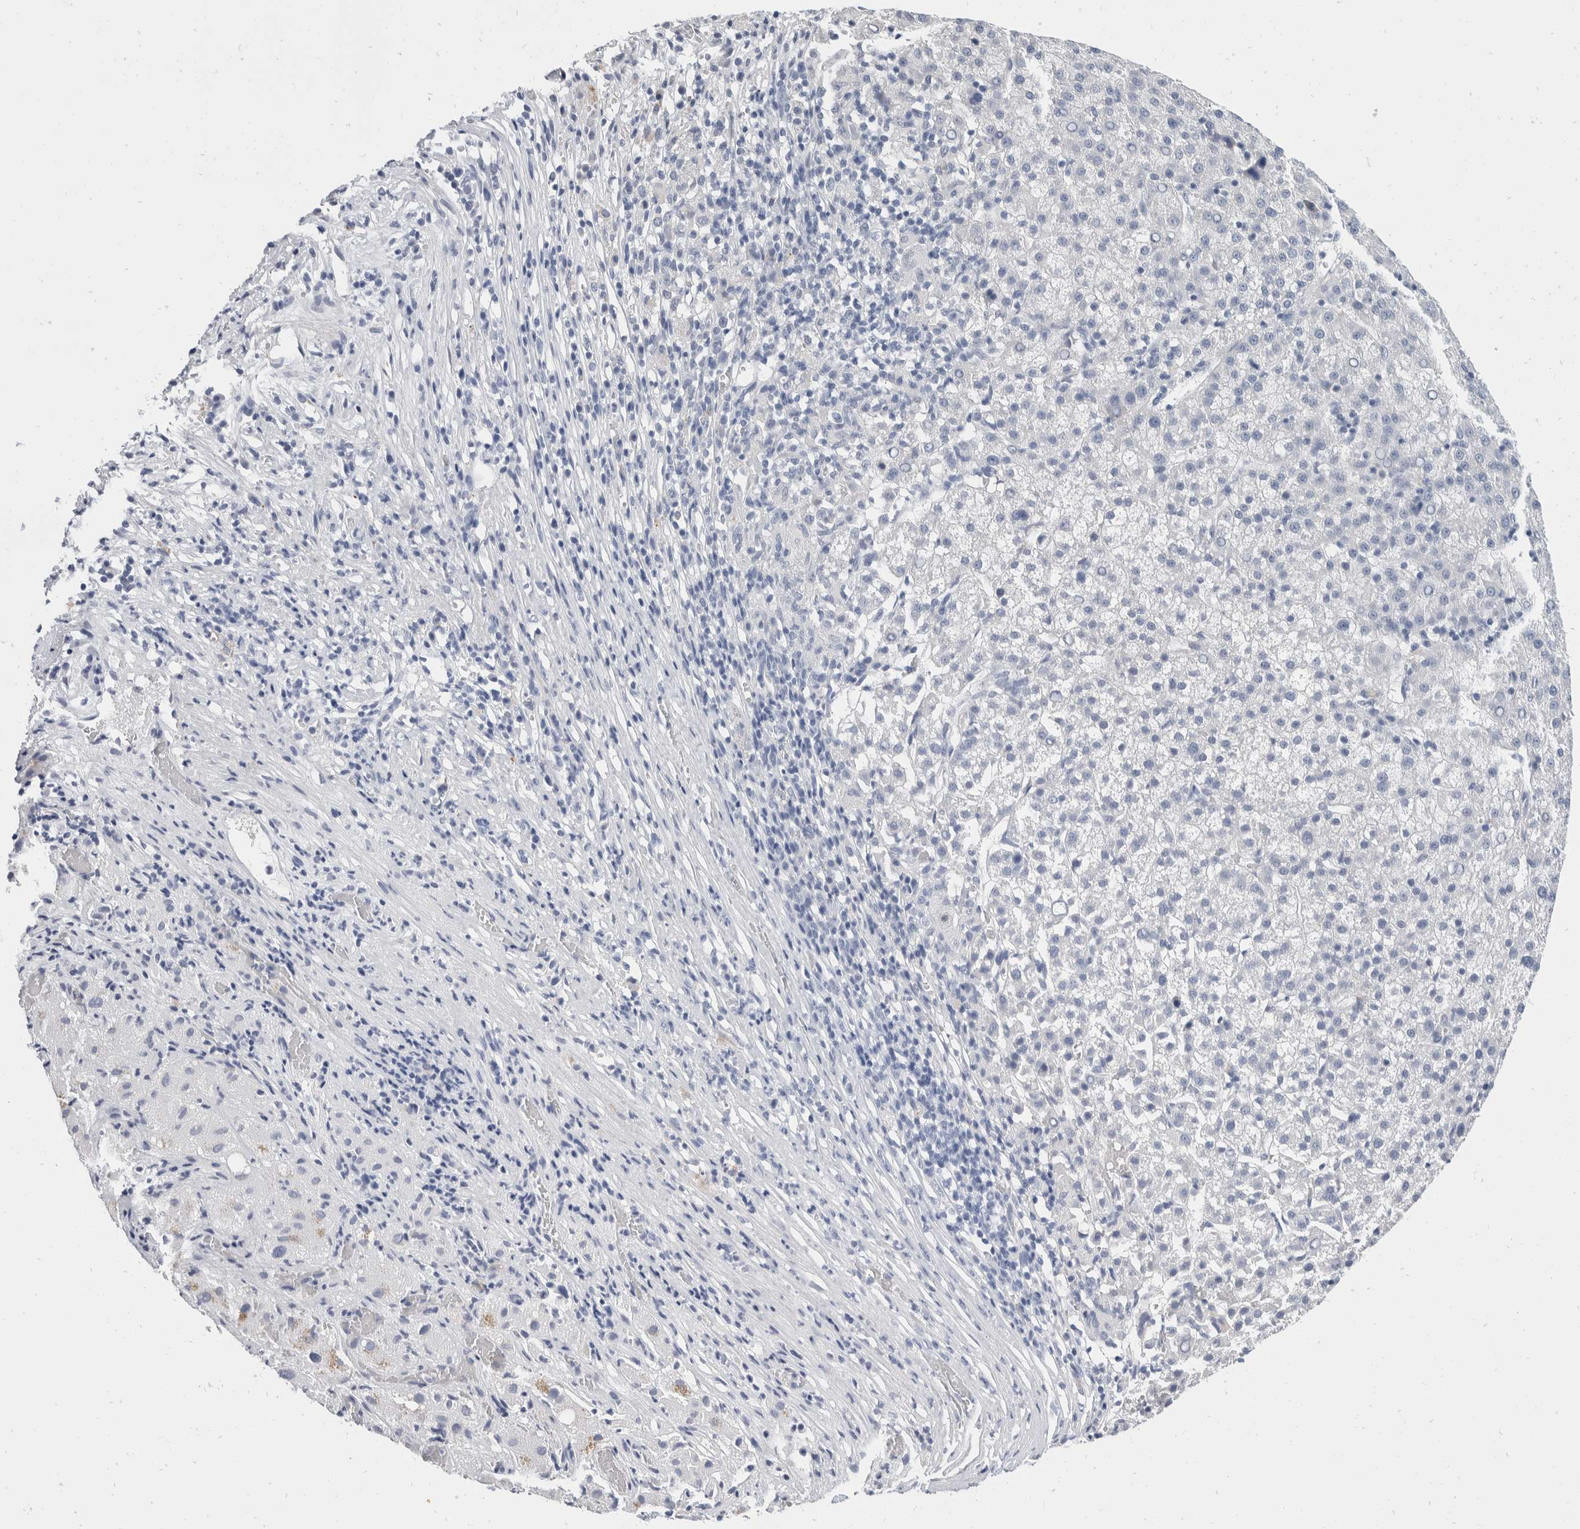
{"staining": {"intensity": "negative", "quantity": "none", "location": "none"}, "tissue": "liver cancer", "cell_type": "Tumor cells", "image_type": "cancer", "snomed": [{"axis": "morphology", "description": "Carcinoma, Hepatocellular, NOS"}, {"axis": "topography", "description": "Liver"}], "caption": "High magnification brightfield microscopy of liver cancer stained with DAB (3,3'-diaminobenzidine) (brown) and counterstained with hematoxylin (blue): tumor cells show no significant staining.", "gene": "CATSPERD", "patient": {"sex": "female", "age": 58}}